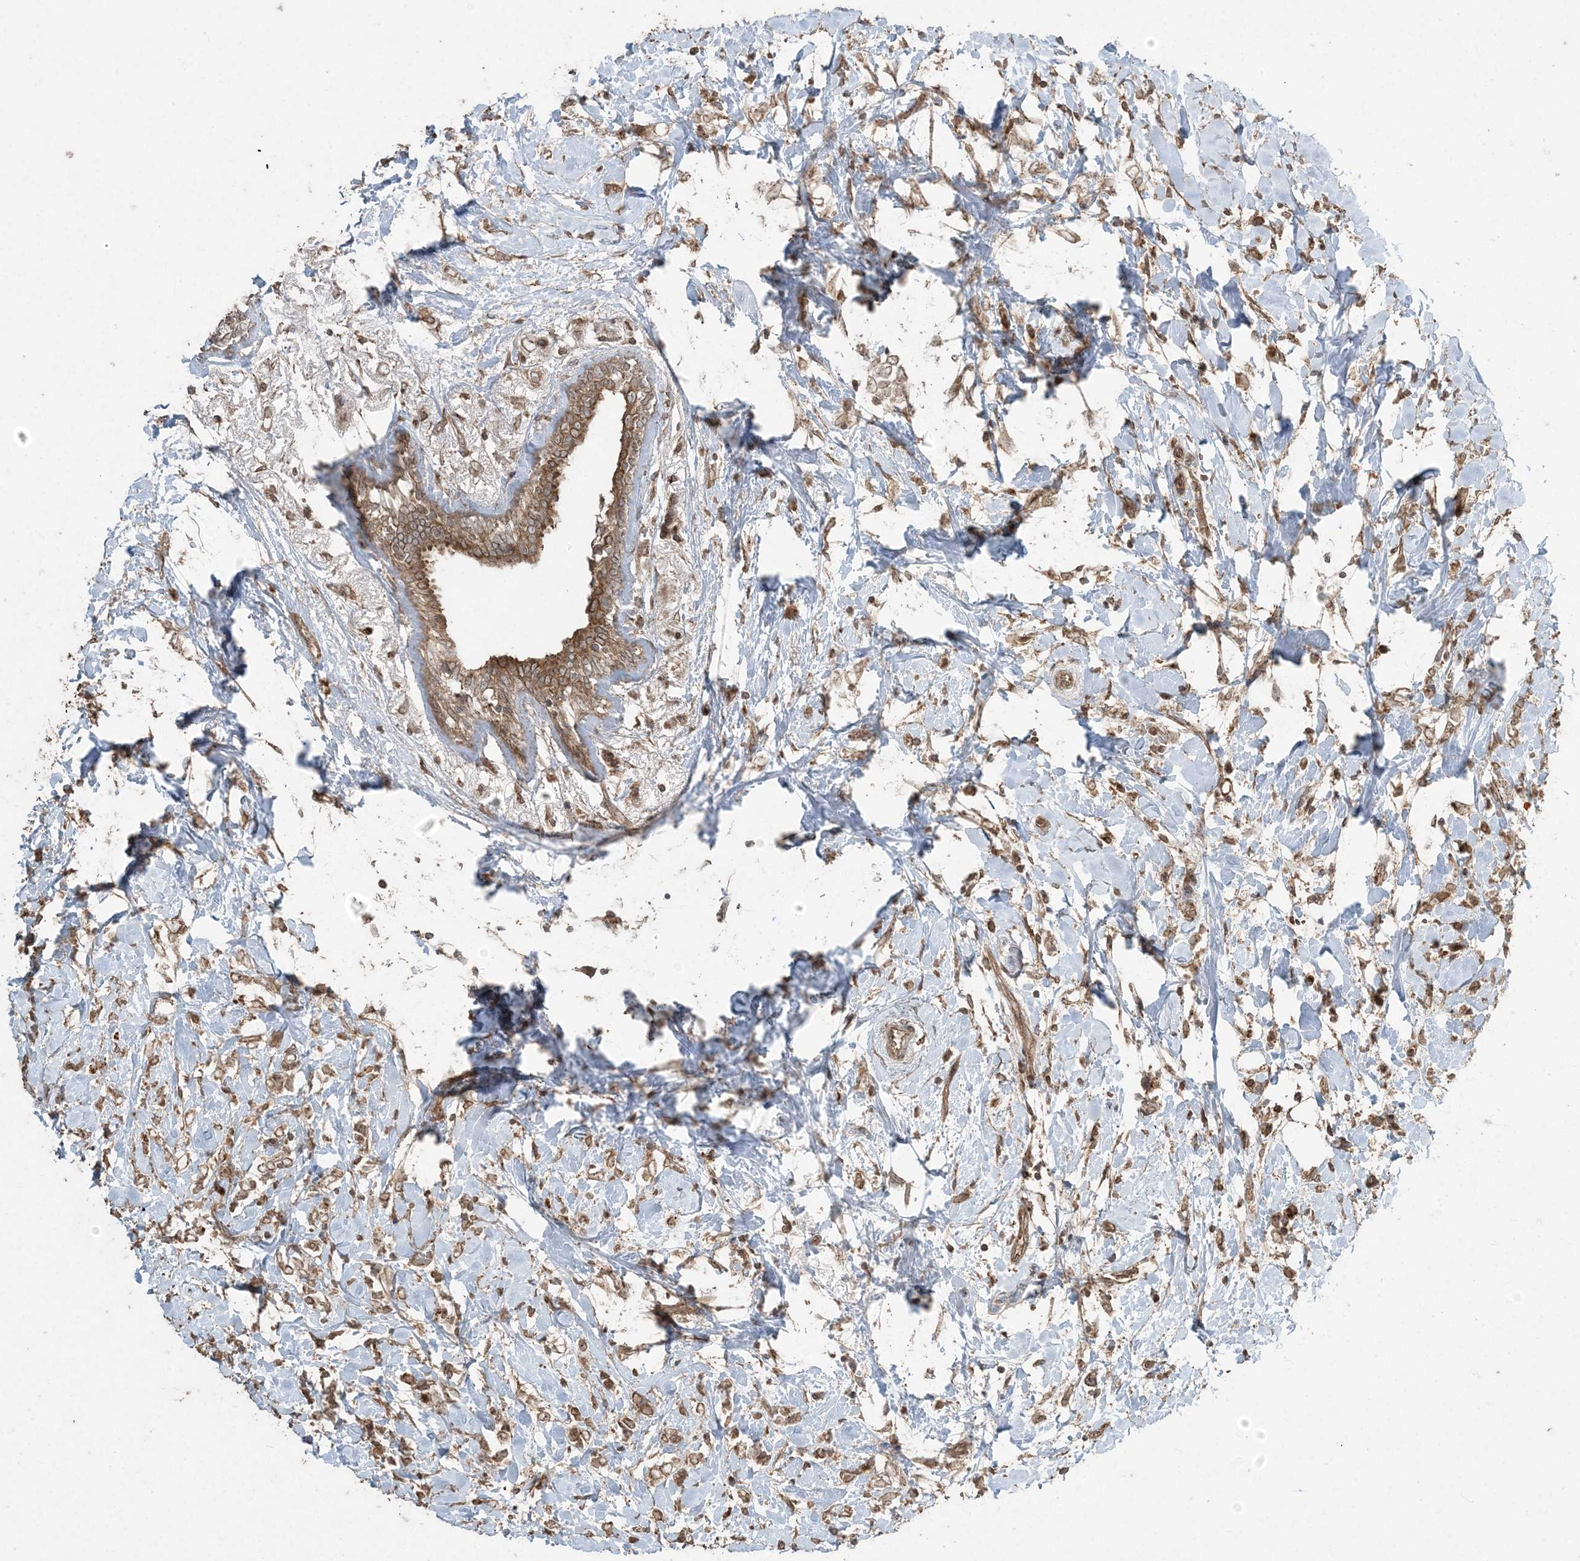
{"staining": {"intensity": "moderate", "quantity": ">75%", "location": "cytoplasmic/membranous"}, "tissue": "breast cancer", "cell_type": "Tumor cells", "image_type": "cancer", "snomed": [{"axis": "morphology", "description": "Normal tissue, NOS"}, {"axis": "morphology", "description": "Lobular carcinoma"}, {"axis": "topography", "description": "Breast"}], "caption": "Tumor cells show medium levels of moderate cytoplasmic/membranous expression in approximately >75% of cells in human breast cancer (lobular carcinoma).", "gene": "DDX19B", "patient": {"sex": "female", "age": 47}}